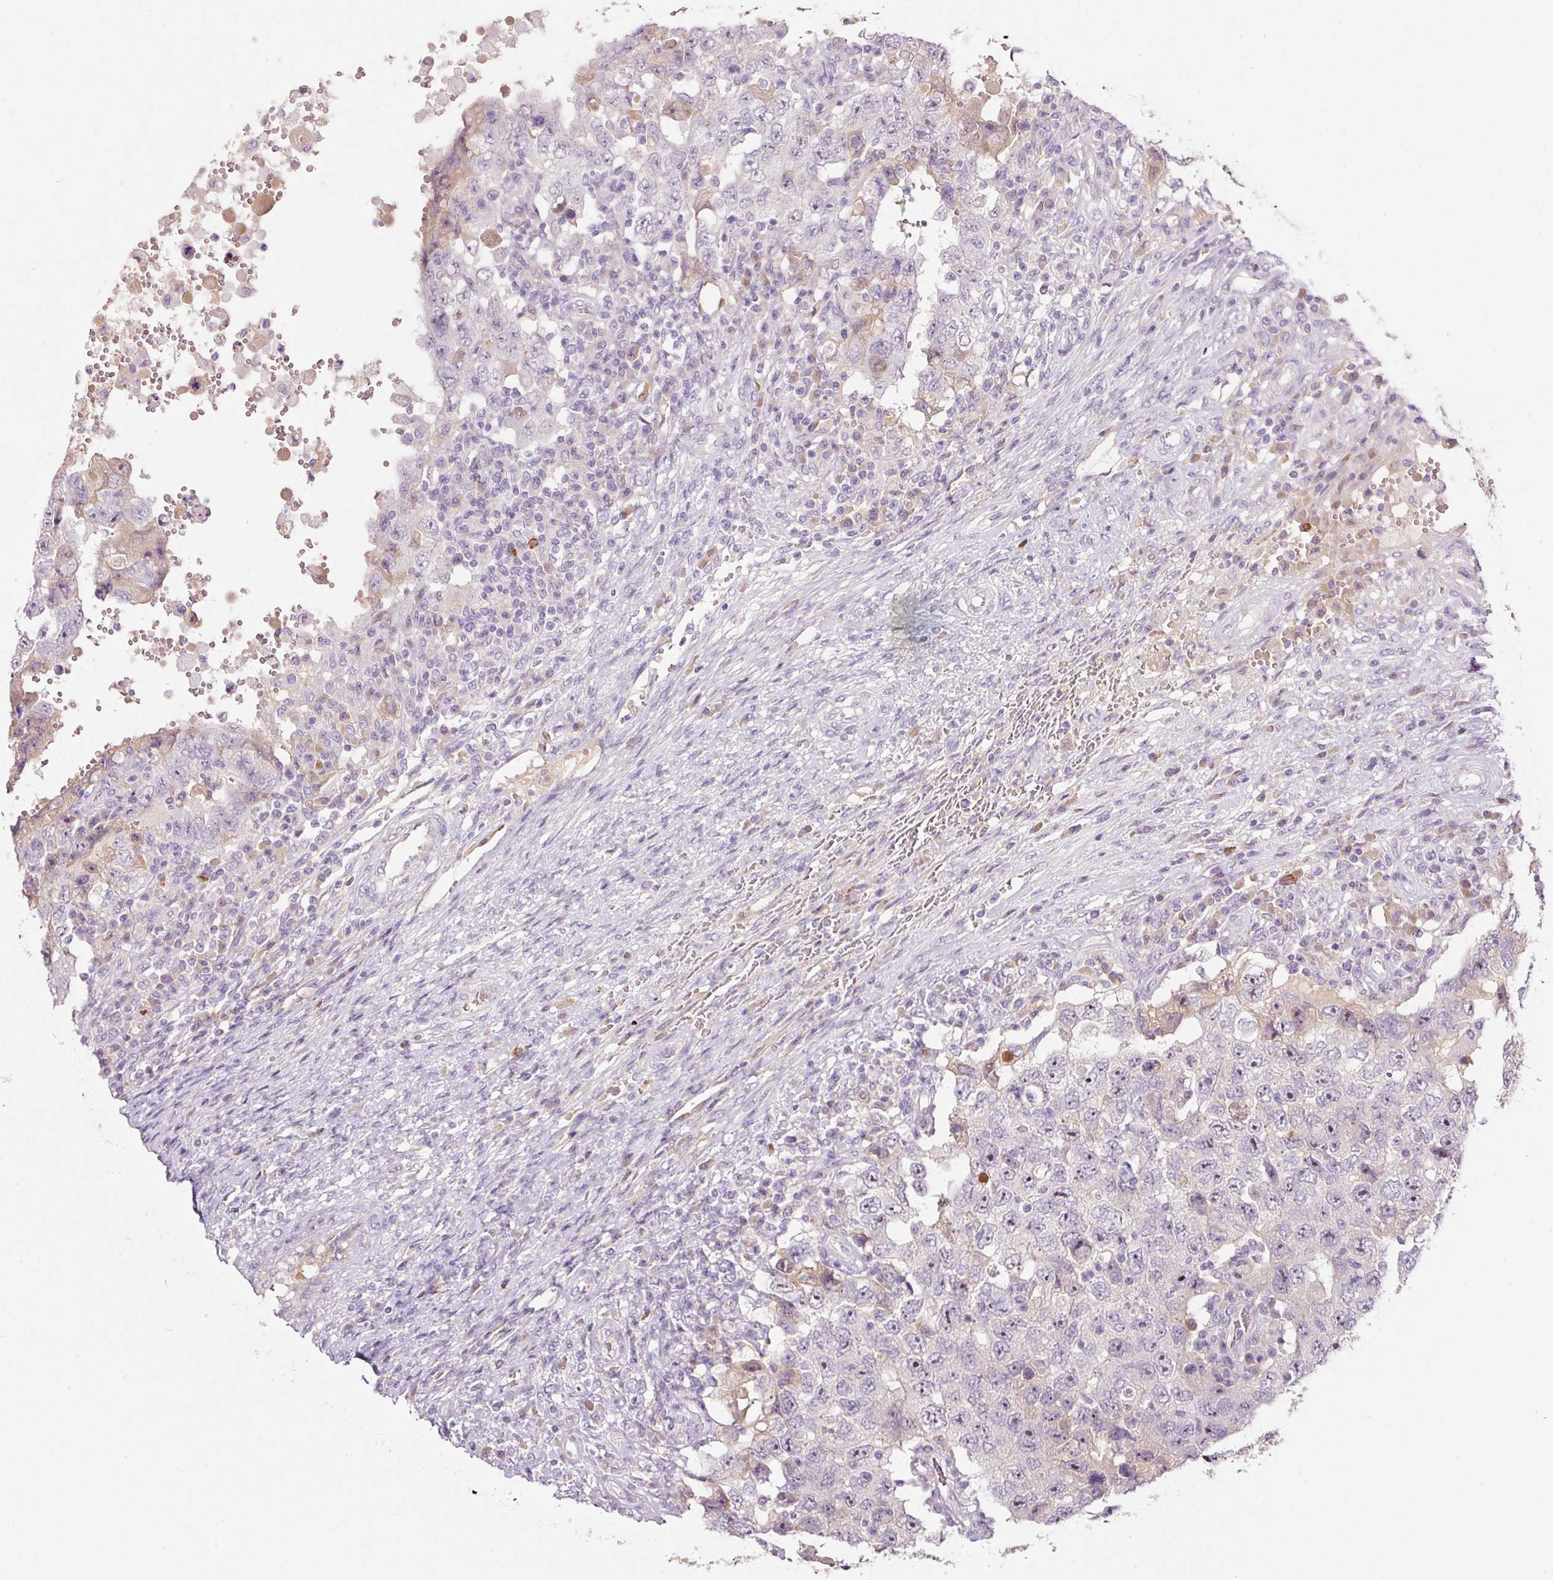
{"staining": {"intensity": "moderate", "quantity": "<25%", "location": "cytoplasmic/membranous,nuclear"}, "tissue": "testis cancer", "cell_type": "Tumor cells", "image_type": "cancer", "snomed": [{"axis": "morphology", "description": "Carcinoma, Embryonal, NOS"}, {"axis": "topography", "description": "Testis"}], "caption": "The image displays a brown stain indicating the presence of a protein in the cytoplasmic/membranous and nuclear of tumor cells in testis cancer (embryonal carcinoma).", "gene": "TMEM37", "patient": {"sex": "male", "age": 26}}